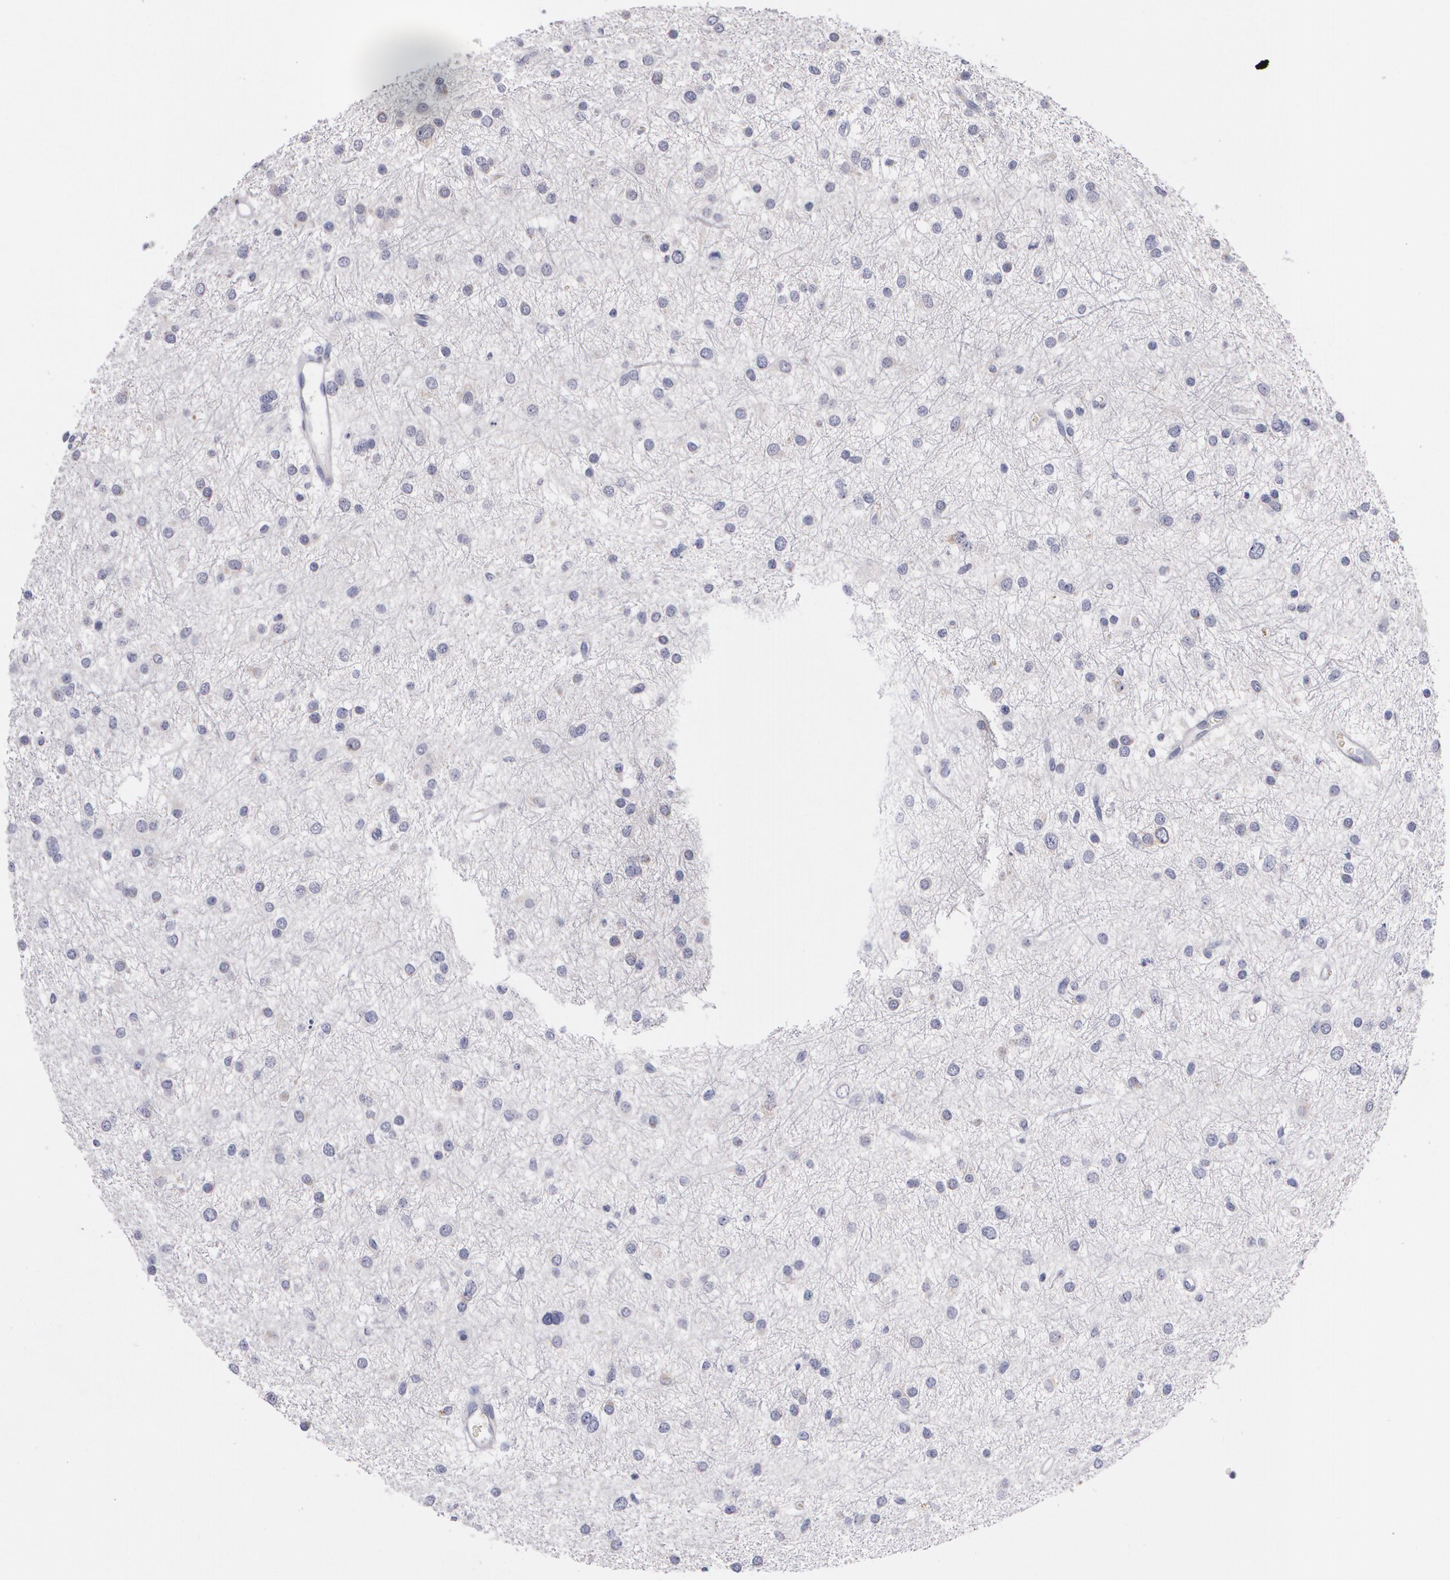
{"staining": {"intensity": "negative", "quantity": "none", "location": "none"}, "tissue": "glioma", "cell_type": "Tumor cells", "image_type": "cancer", "snomed": [{"axis": "morphology", "description": "Glioma, malignant, Low grade"}, {"axis": "topography", "description": "Brain"}], "caption": "Immunohistochemistry of glioma reveals no positivity in tumor cells. Brightfield microscopy of immunohistochemistry (IHC) stained with DAB (3,3'-diaminobenzidine) (brown) and hematoxylin (blue), captured at high magnification.", "gene": "HMMR", "patient": {"sex": "female", "age": 36}}